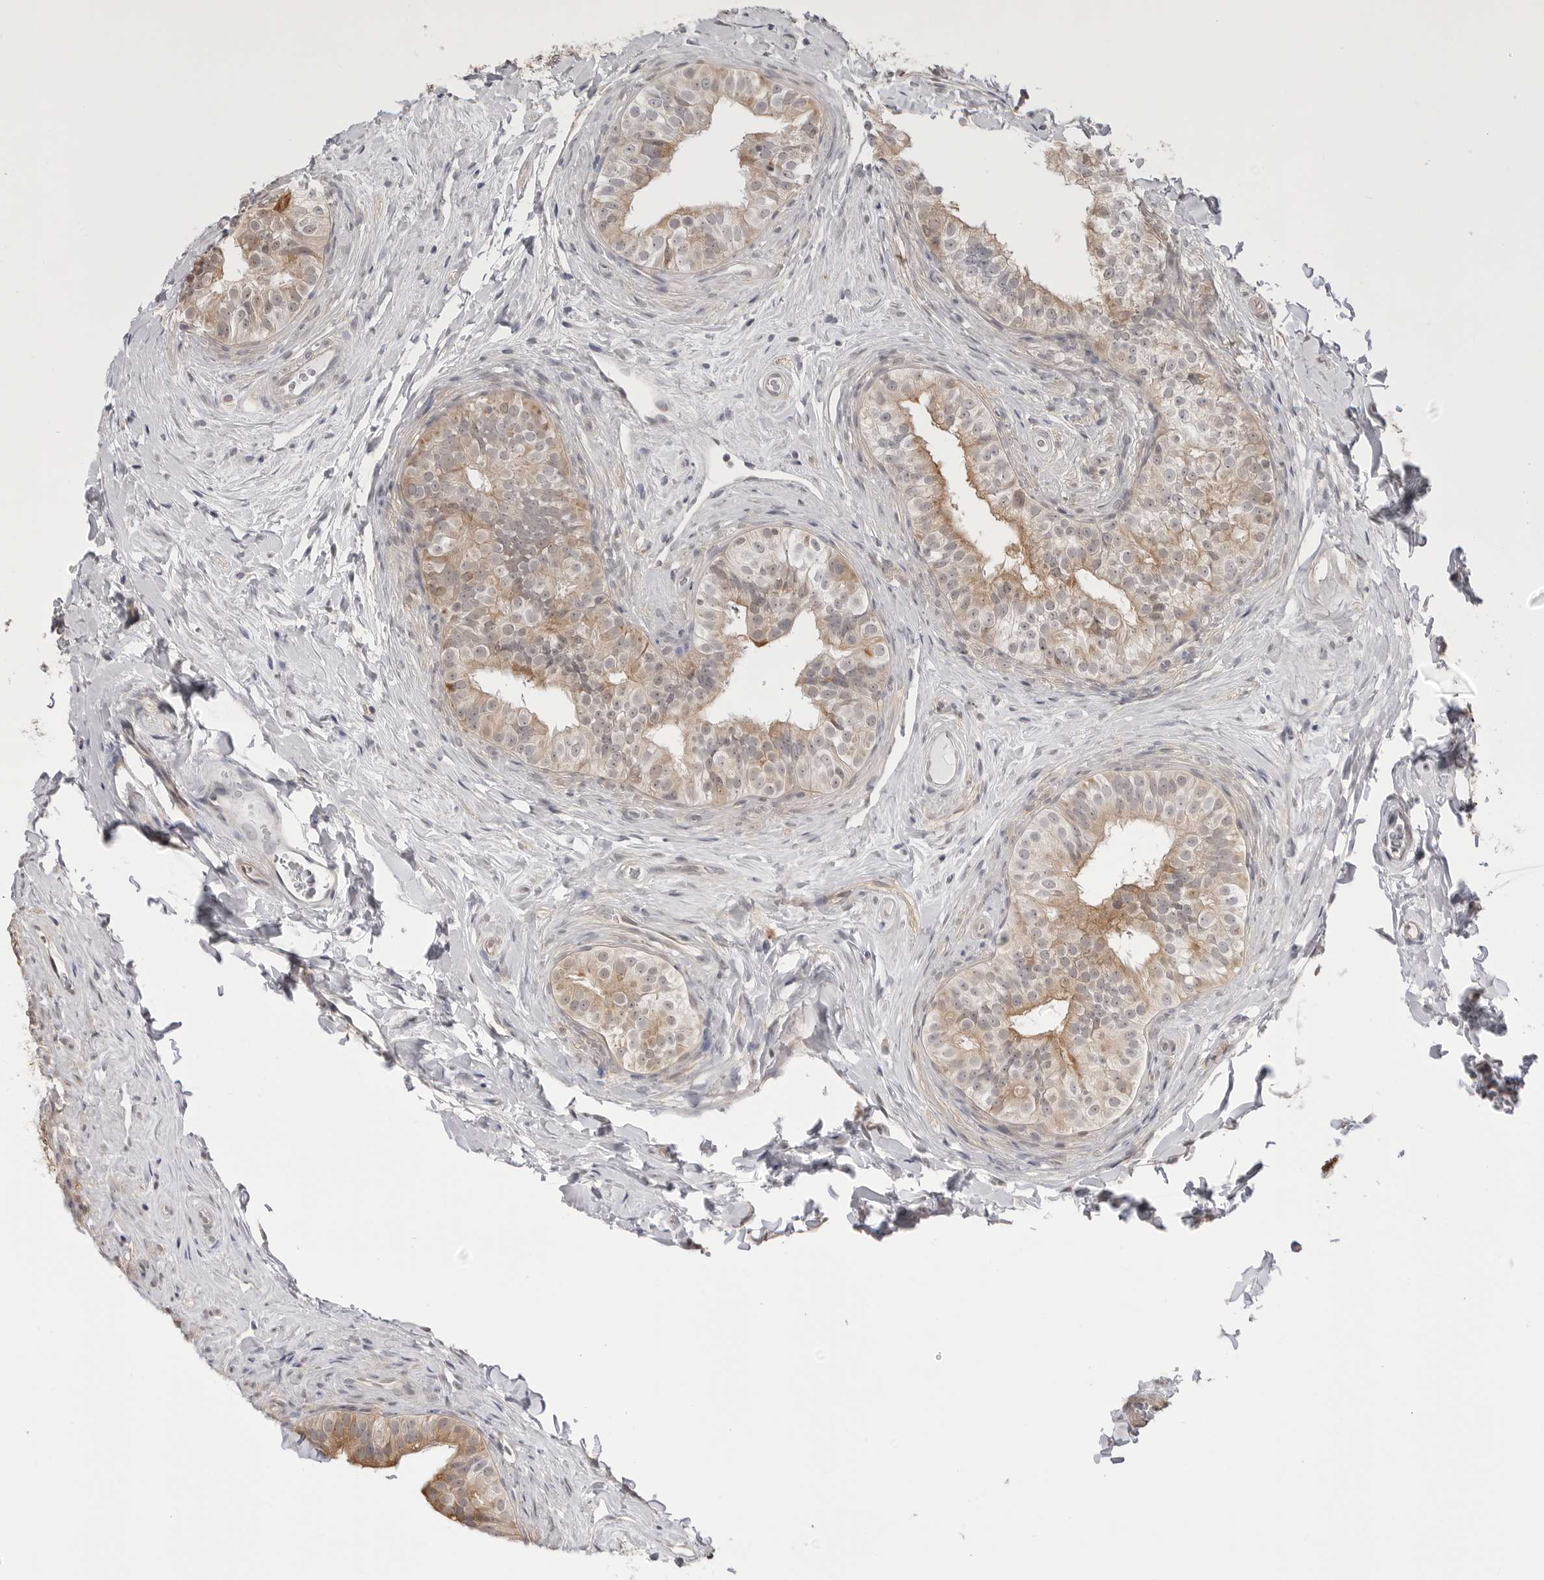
{"staining": {"intensity": "moderate", "quantity": "25%-75%", "location": "cytoplasmic/membranous,nuclear"}, "tissue": "epididymis", "cell_type": "Glandular cells", "image_type": "normal", "snomed": [{"axis": "morphology", "description": "Normal tissue, NOS"}, {"axis": "topography", "description": "Epididymis"}], "caption": "Epididymis stained with immunohistochemistry (IHC) displays moderate cytoplasmic/membranous,nuclear staining in approximately 25%-75% of glandular cells. (IHC, brightfield microscopy, high magnification).", "gene": "YWHAG", "patient": {"sex": "male", "age": 49}}